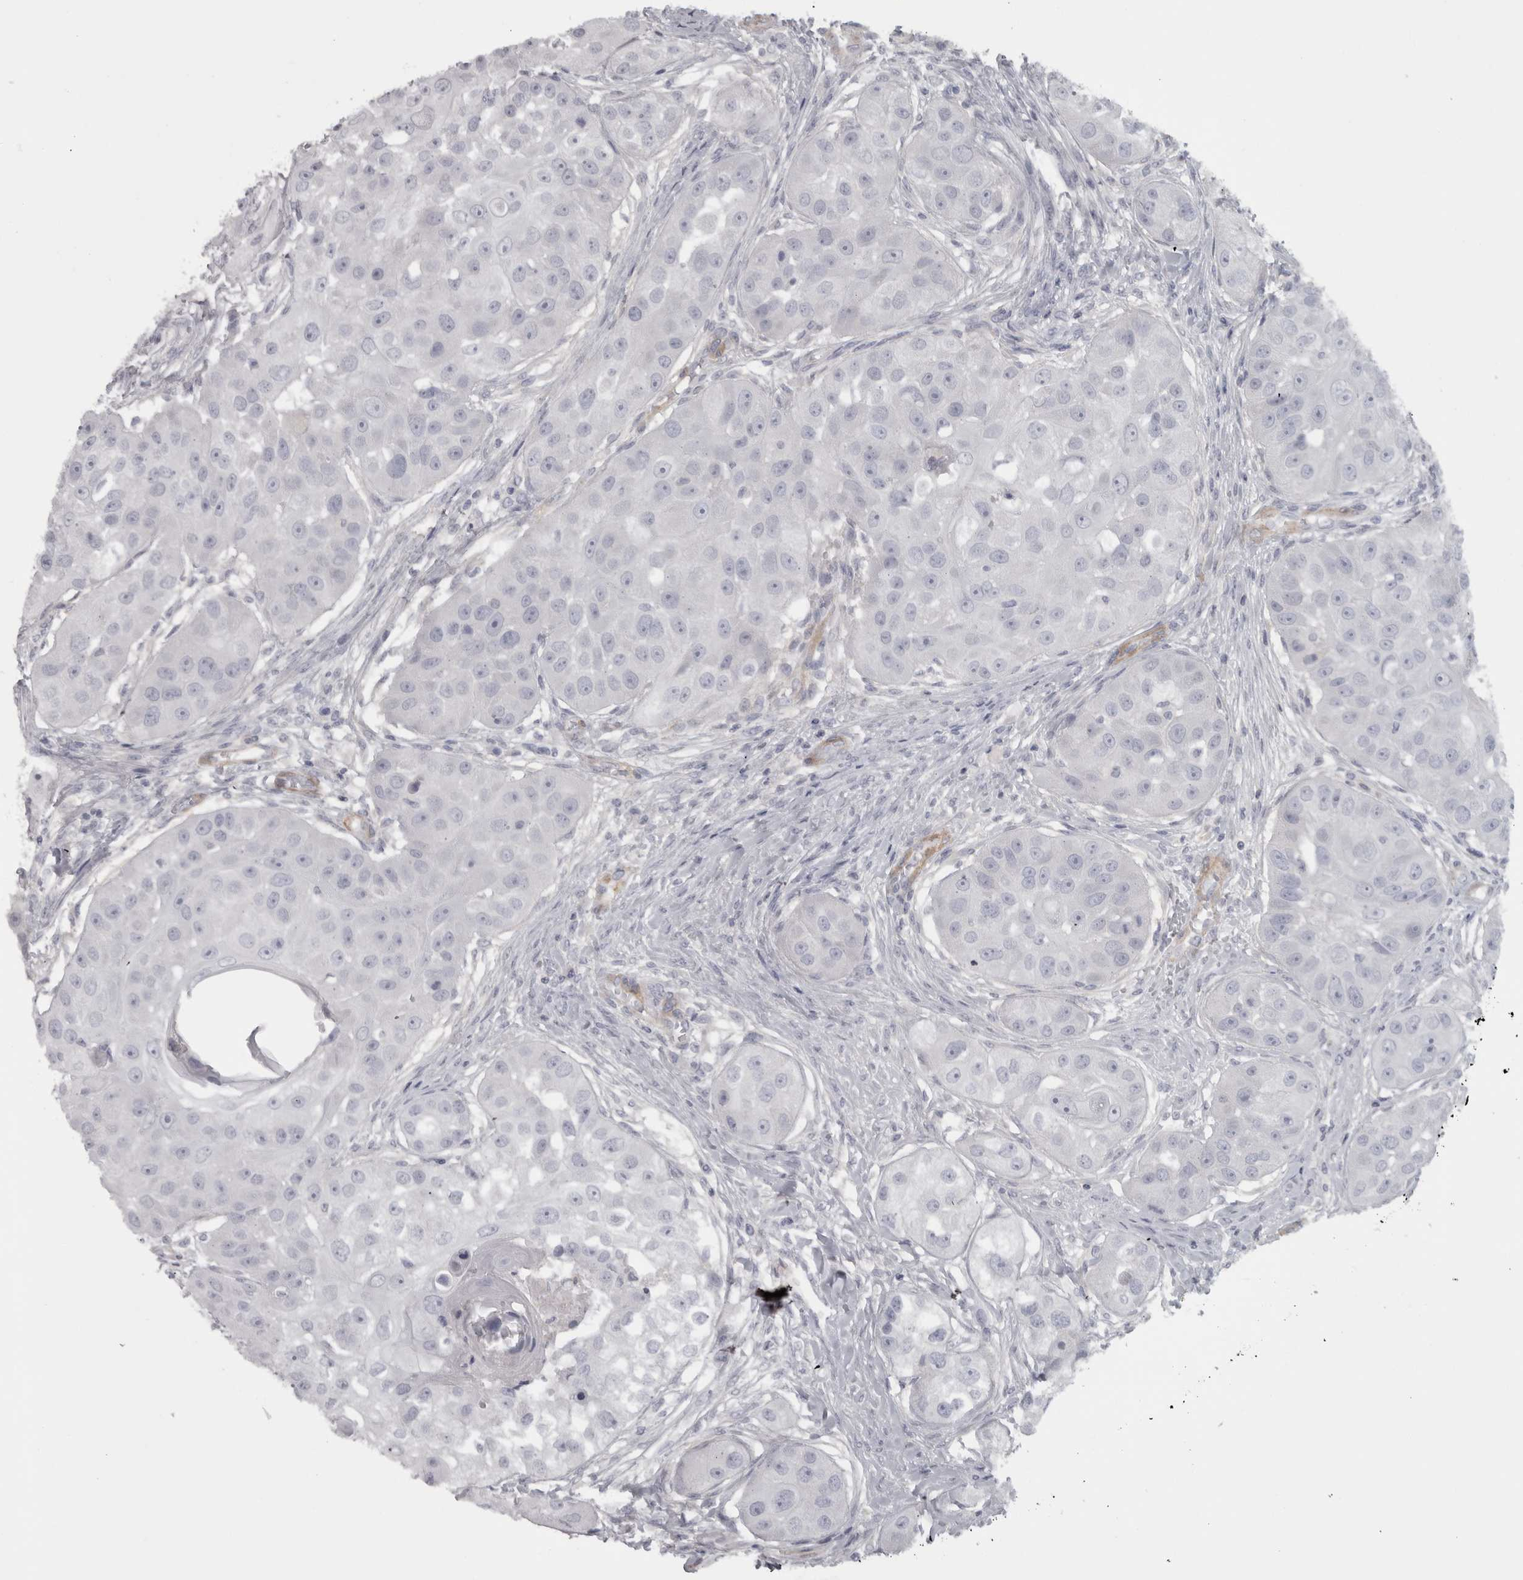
{"staining": {"intensity": "negative", "quantity": "none", "location": "none"}, "tissue": "head and neck cancer", "cell_type": "Tumor cells", "image_type": "cancer", "snomed": [{"axis": "morphology", "description": "Normal tissue, NOS"}, {"axis": "morphology", "description": "Squamous cell carcinoma, NOS"}, {"axis": "topography", "description": "Skeletal muscle"}, {"axis": "topography", "description": "Head-Neck"}], "caption": "DAB immunohistochemical staining of human squamous cell carcinoma (head and neck) demonstrates no significant expression in tumor cells.", "gene": "PPP1R12B", "patient": {"sex": "male", "age": 51}}